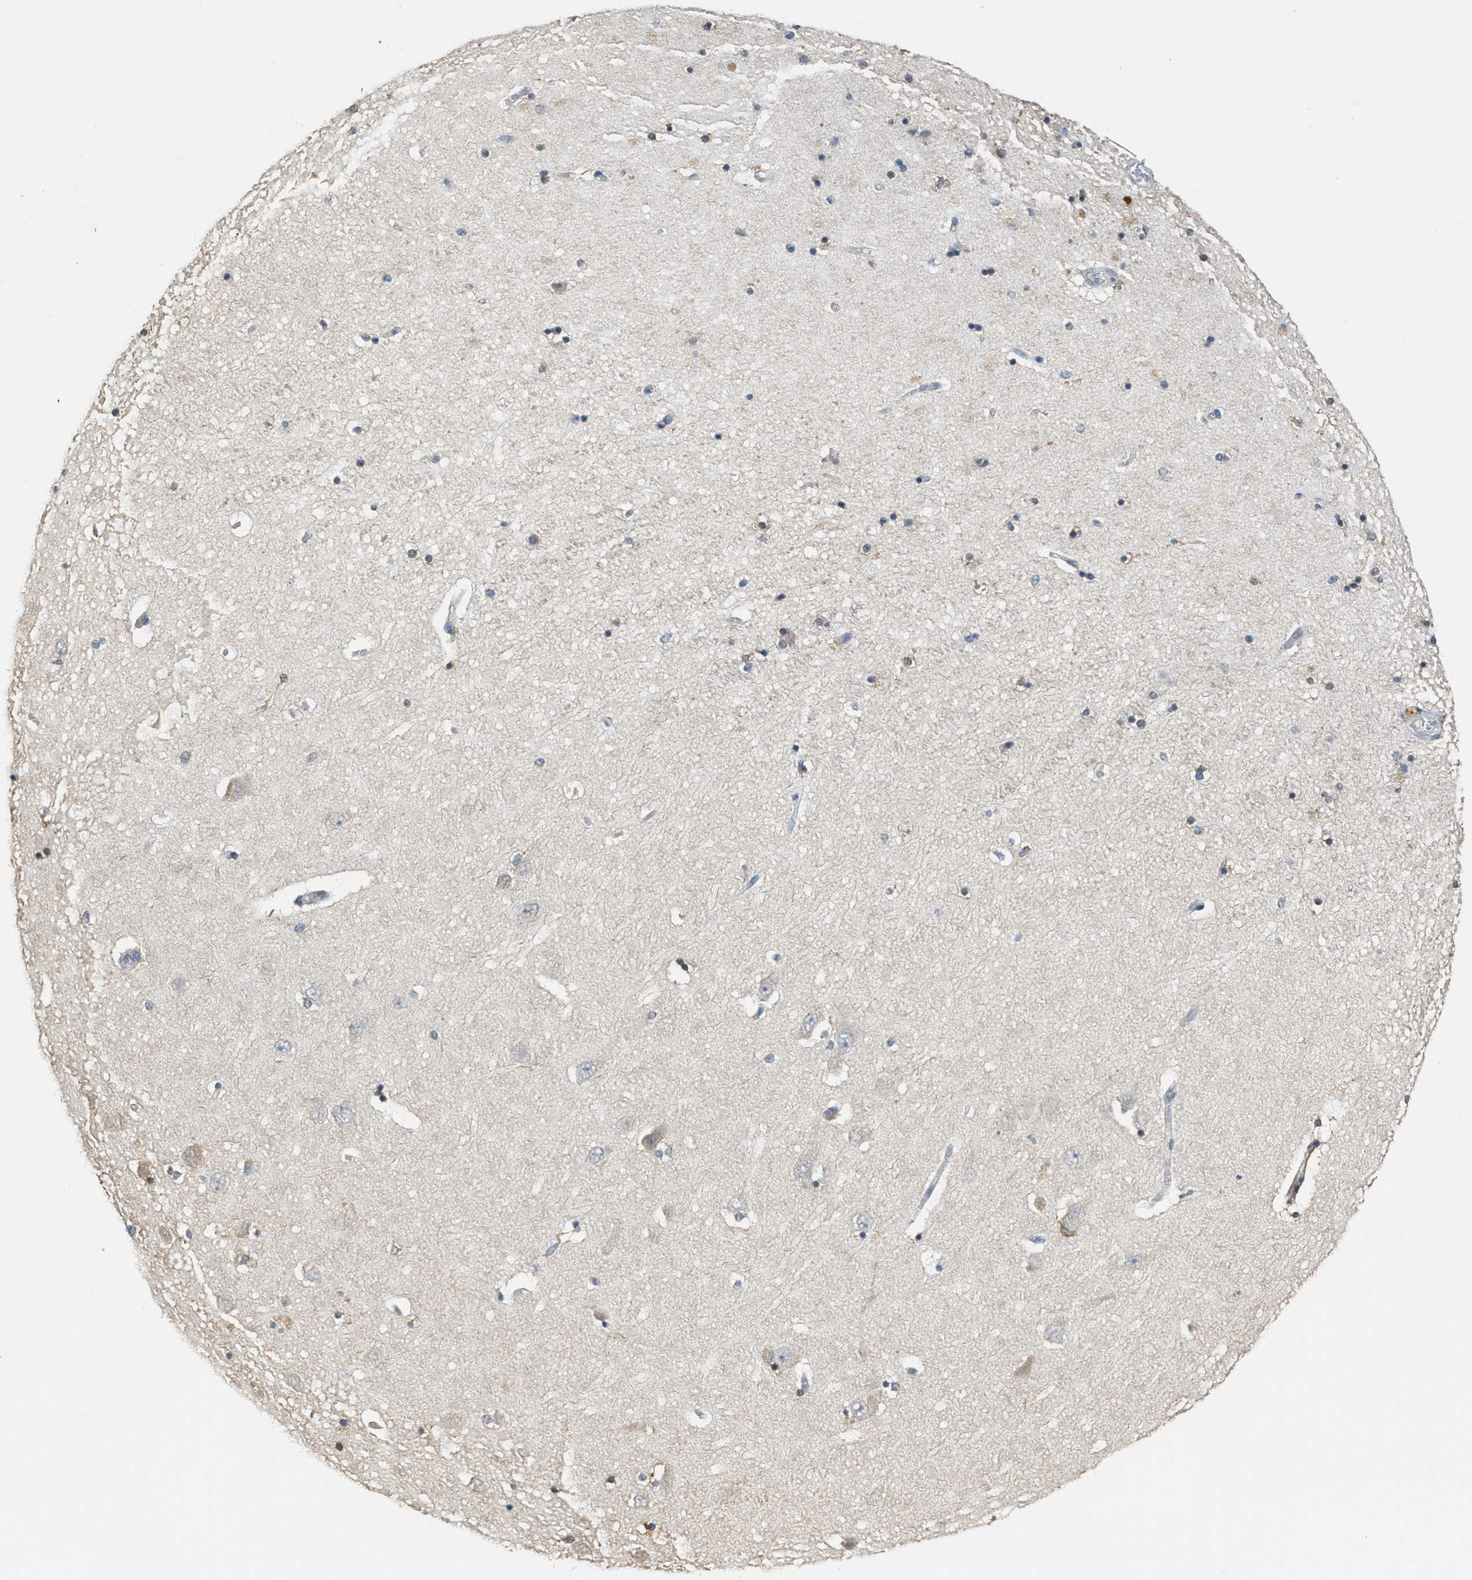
{"staining": {"intensity": "weak", "quantity": "<25%", "location": "cytoplasmic/membranous"}, "tissue": "hippocampus", "cell_type": "Glial cells", "image_type": "normal", "snomed": [{"axis": "morphology", "description": "Normal tissue, NOS"}, {"axis": "topography", "description": "Hippocampus"}], "caption": "Immunohistochemistry photomicrograph of unremarkable hippocampus stained for a protein (brown), which demonstrates no staining in glial cells.", "gene": "GCN1", "patient": {"sex": "female", "age": 54}}